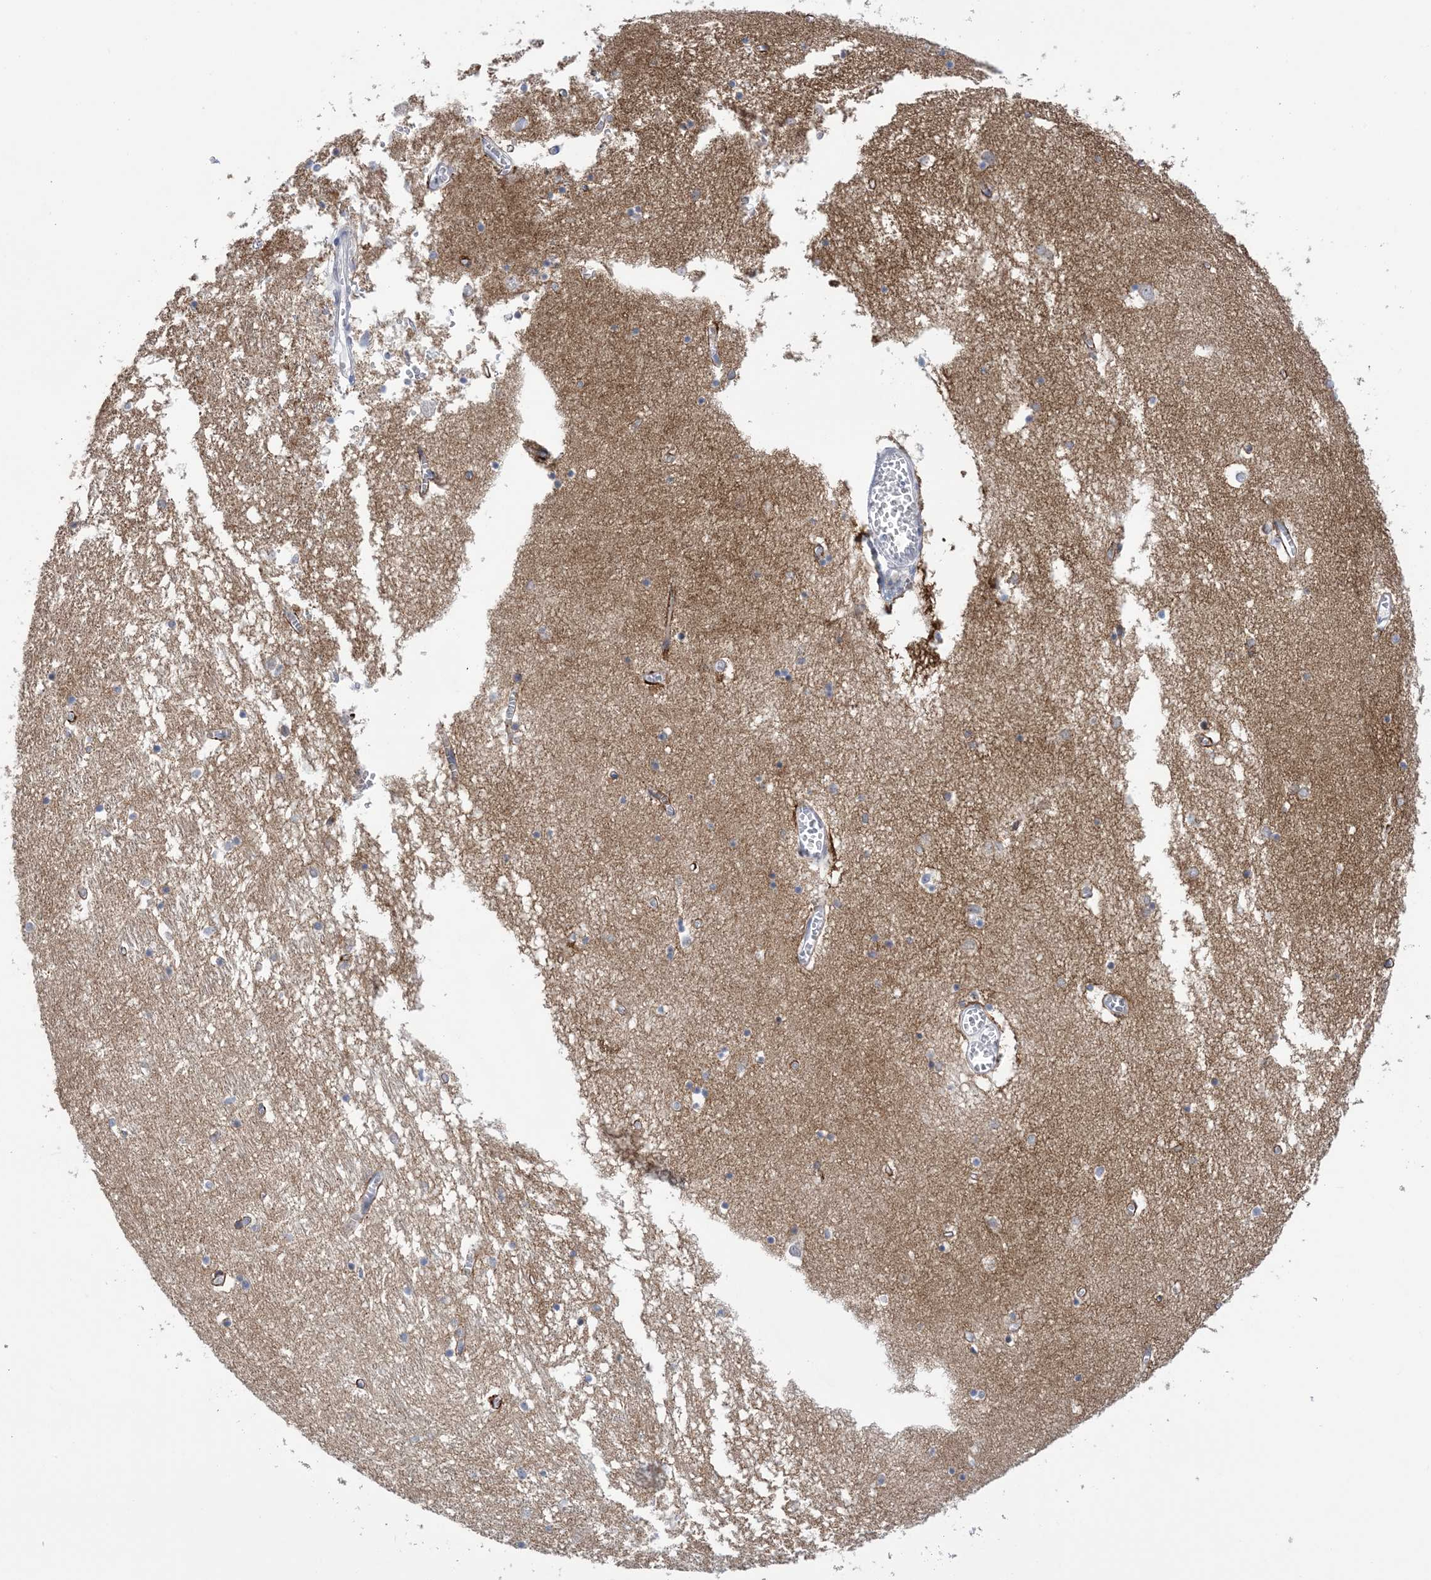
{"staining": {"intensity": "negative", "quantity": "none", "location": "none"}, "tissue": "hippocampus", "cell_type": "Glial cells", "image_type": "normal", "snomed": [{"axis": "morphology", "description": "Normal tissue, NOS"}, {"axis": "topography", "description": "Hippocampus"}], "caption": "This is an immunohistochemistry image of benign hippocampus. There is no staining in glial cells.", "gene": "TTYH1", "patient": {"sex": "male", "age": 70}}